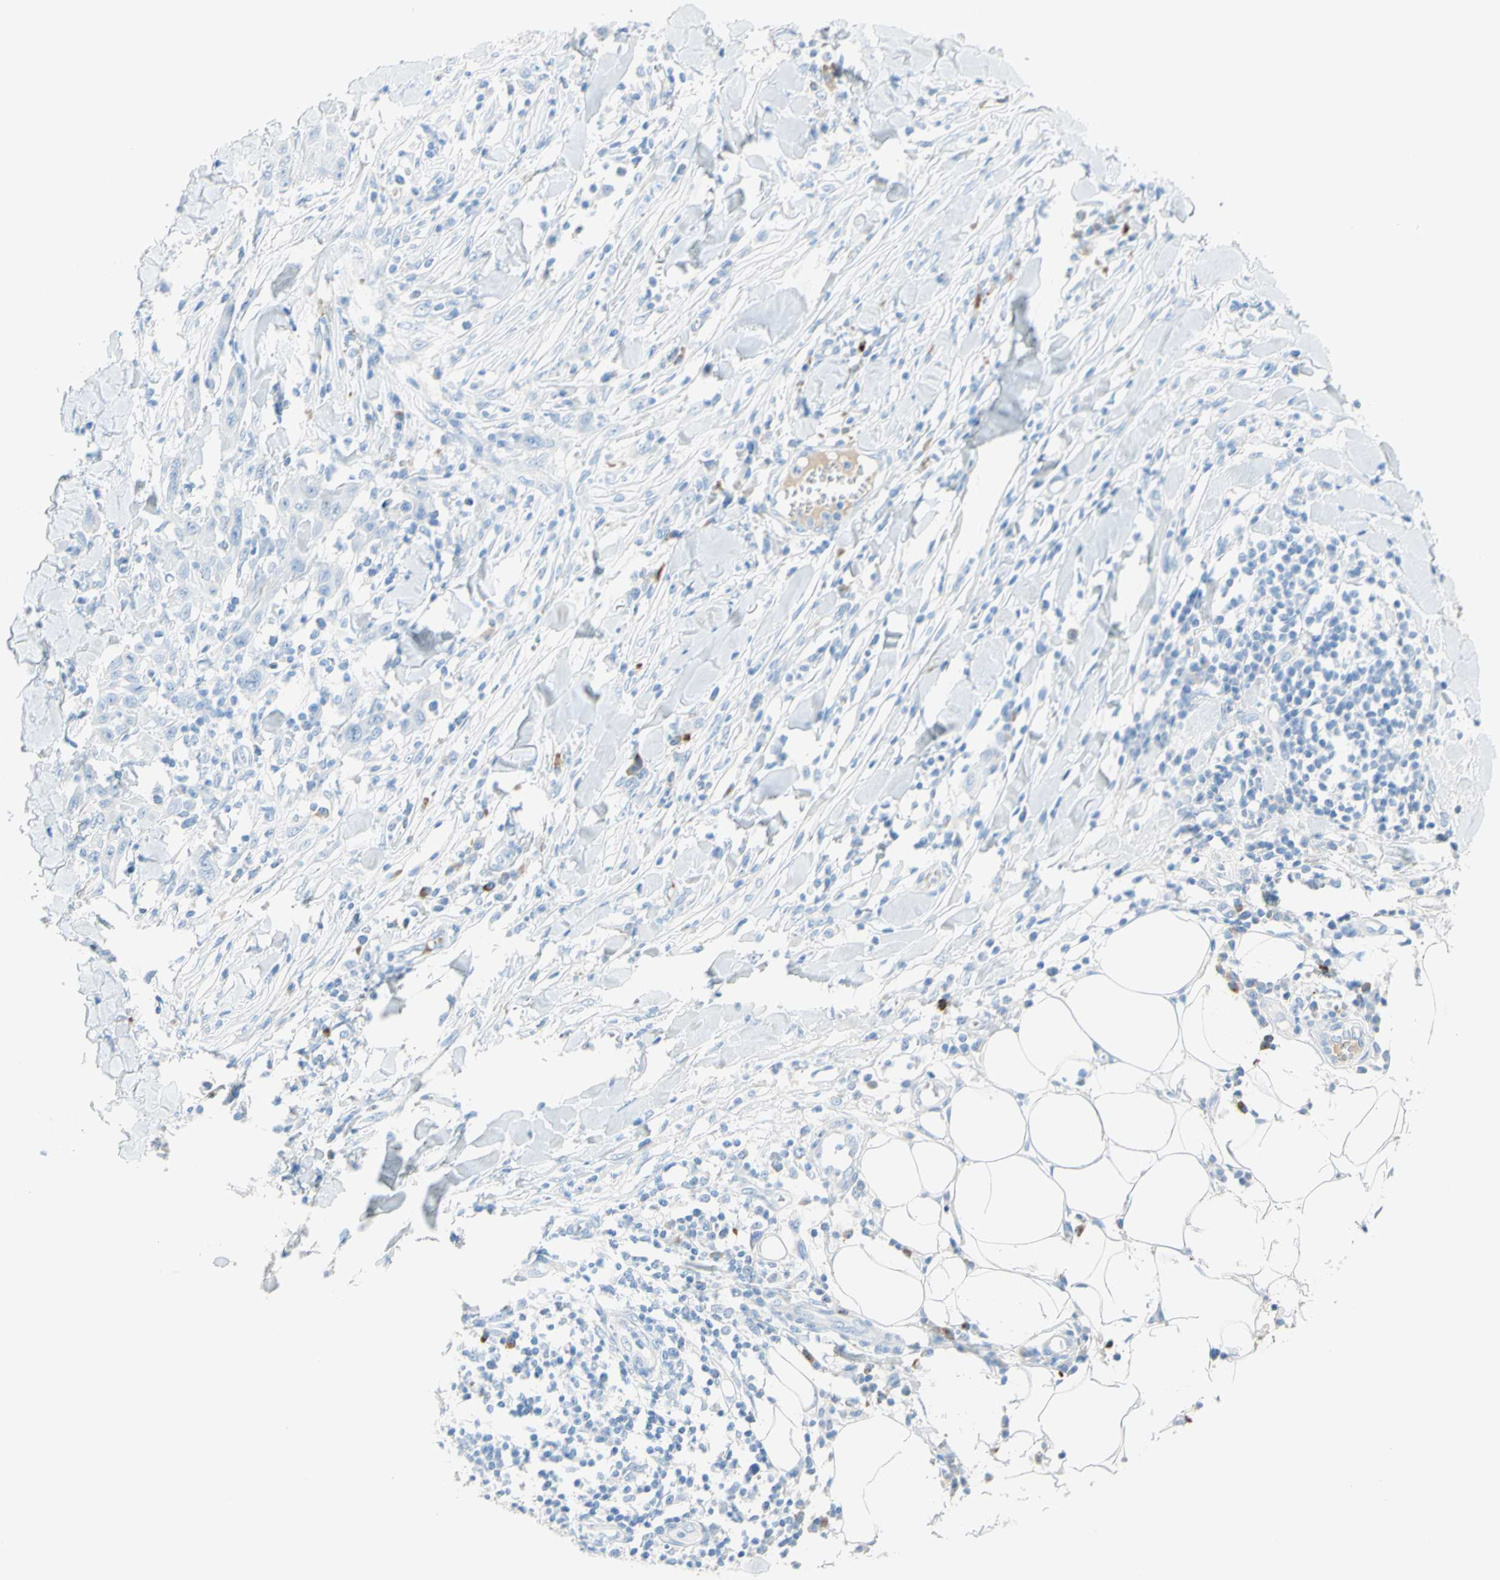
{"staining": {"intensity": "negative", "quantity": "none", "location": "none"}, "tissue": "skin cancer", "cell_type": "Tumor cells", "image_type": "cancer", "snomed": [{"axis": "morphology", "description": "Squamous cell carcinoma, NOS"}, {"axis": "topography", "description": "Skin"}], "caption": "There is no significant positivity in tumor cells of squamous cell carcinoma (skin). (Stains: DAB immunohistochemistry (IHC) with hematoxylin counter stain, Microscopy: brightfield microscopy at high magnification).", "gene": "IL6ST", "patient": {"sex": "male", "age": 24}}